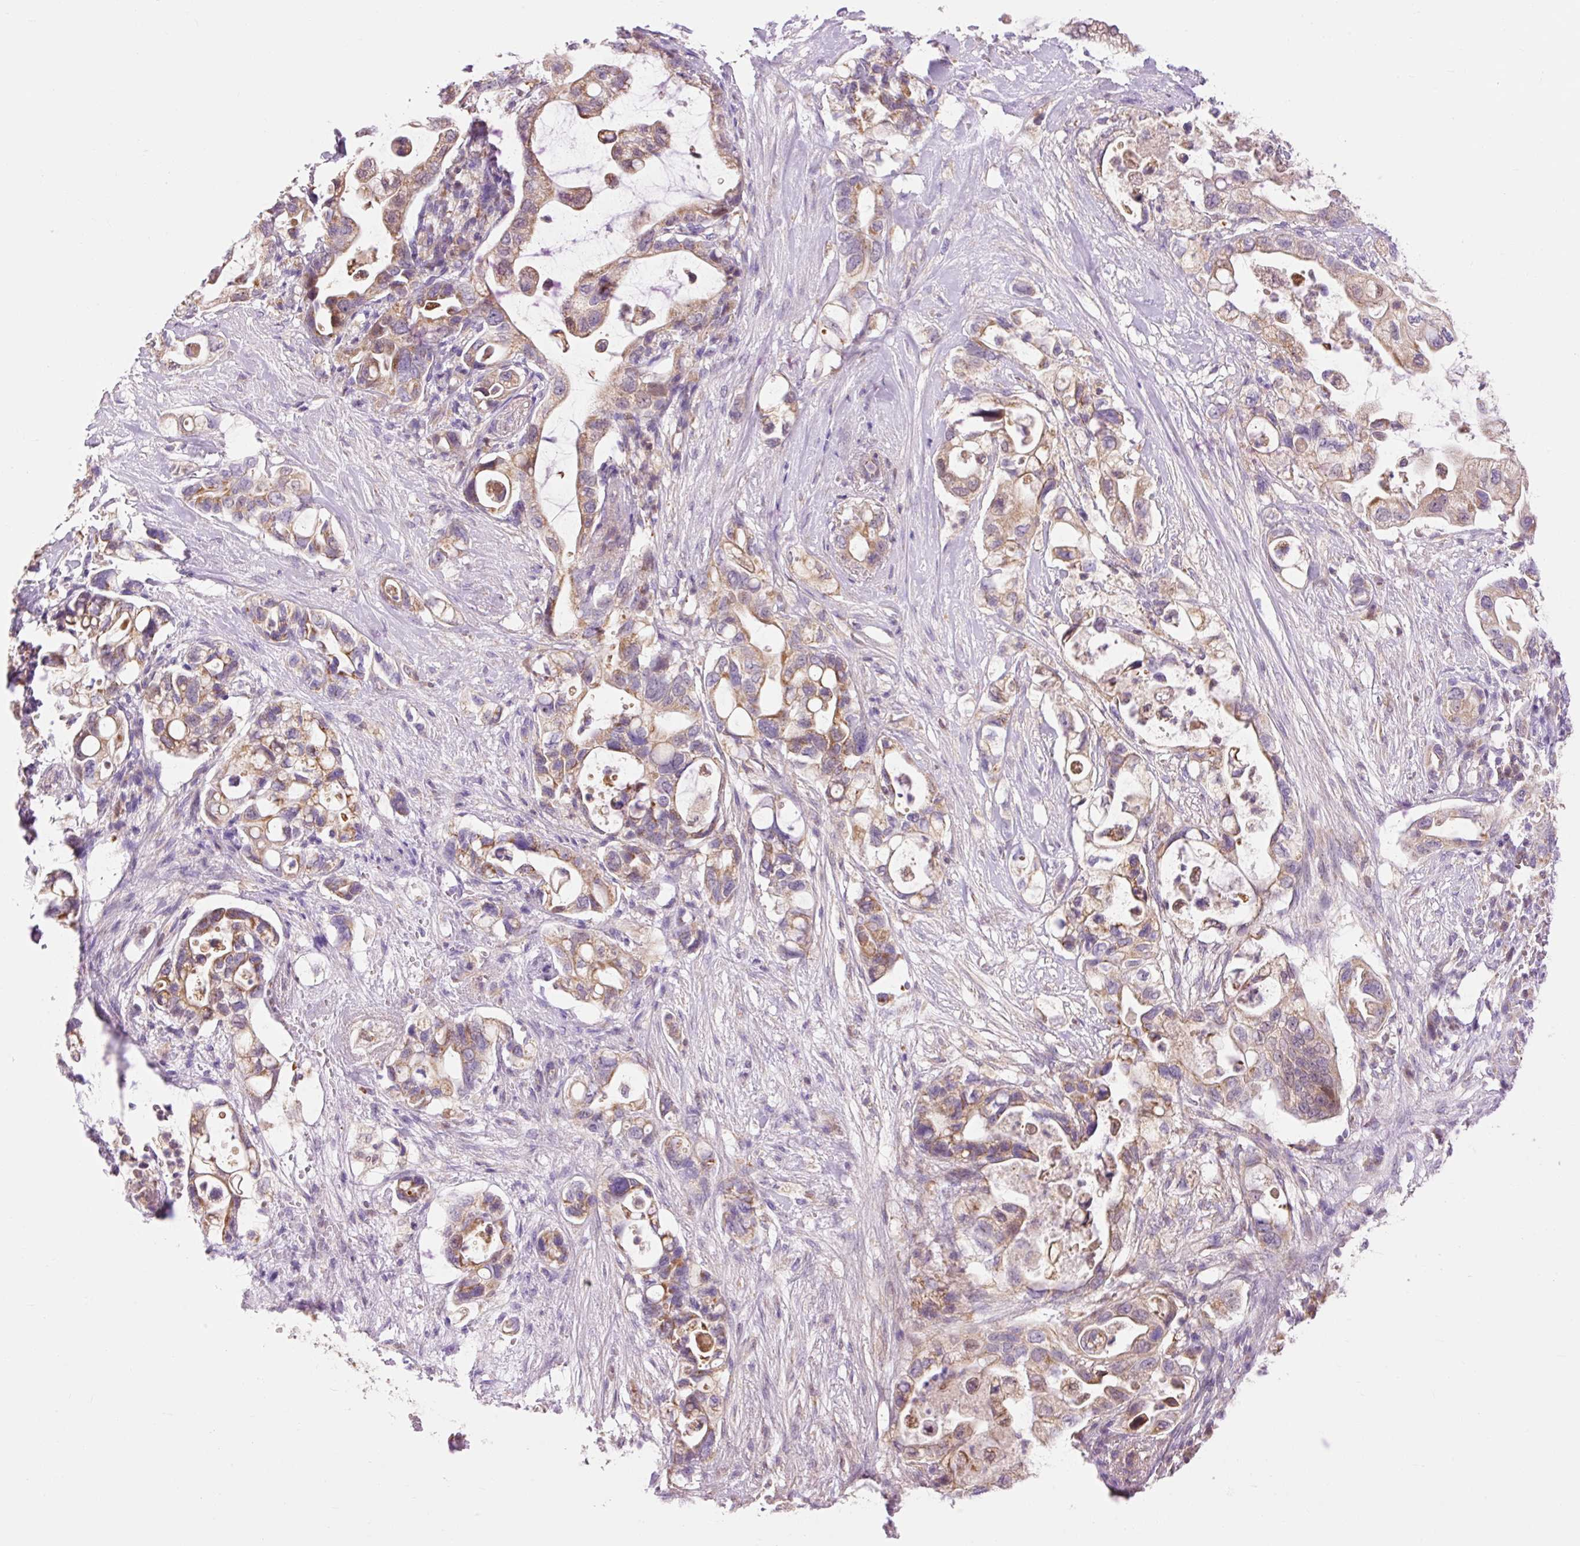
{"staining": {"intensity": "moderate", "quantity": ">75%", "location": "cytoplasmic/membranous"}, "tissue": "pancreatic cancer", "cell_type": "Tumor cells", "image_type": "cancer", "snomed": [{"axis": "morphology", "description": "Adenocarcinoma, NOS"}, {"axis": "topography", "description": "Pancreas"}], "caption": "Immunohistochemical staining of human pancreatic cancer exhibits medium levels of moderate cytoplasmic/membranous expression in about >75% of tumor cells. (brown staining indicates protein expression, while blue staining denotes nuclei).", "gene": "IMMT", "patient": {"sex": "female", "age": 72}}